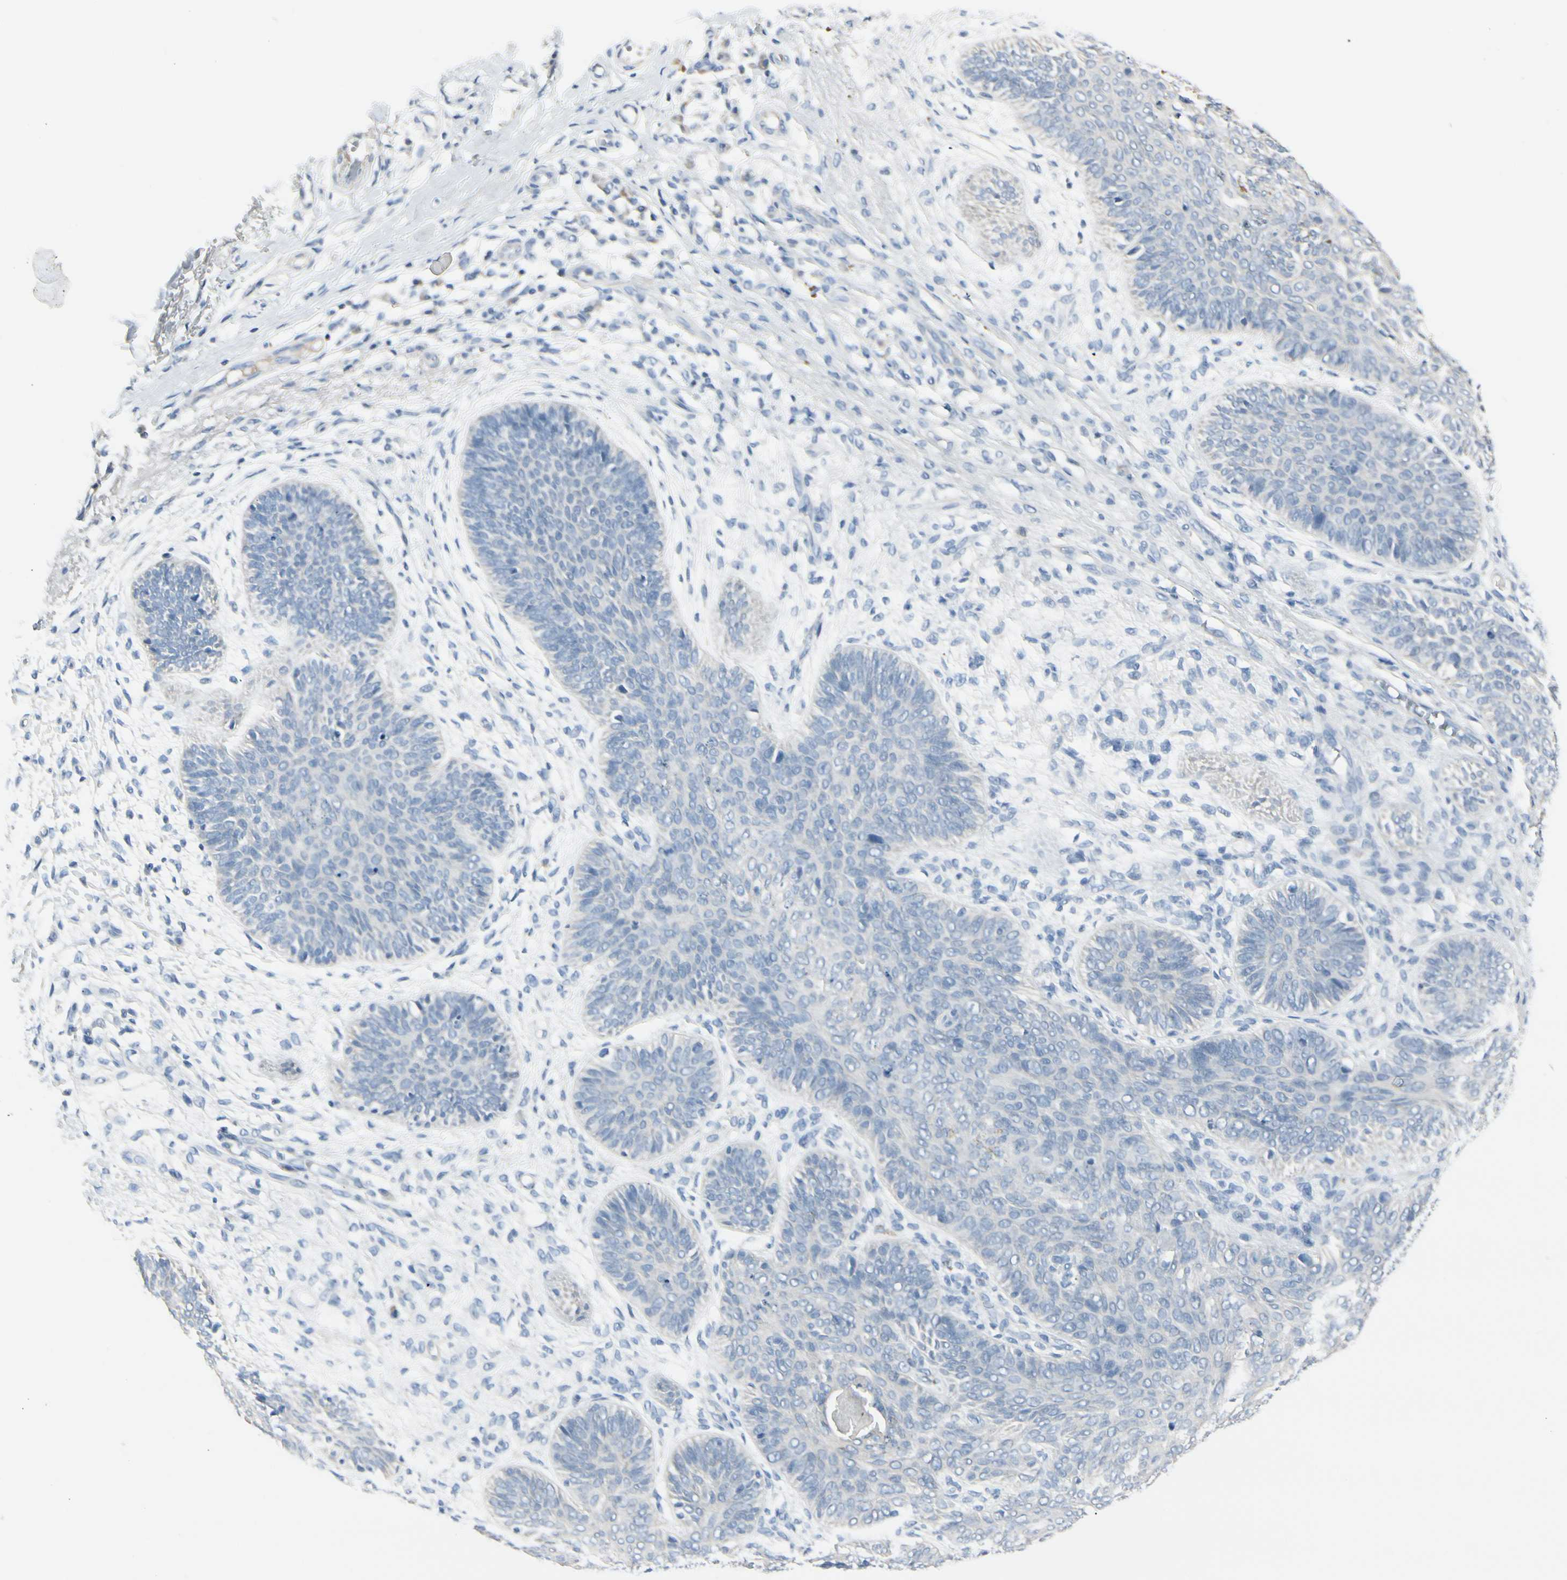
{"staining": {"intensity": "negative", "quantity": "none", "location": "none"}, "tissue": "skin cancer", "cell_type": "Tumor cells", "image_type": "cancer", "snomed": [{"axis": "morphology", "description": "Normal tissue, NOS"}, {"axis": "morphology", "description": "Basal cell carcinoma"}, {"axis": "topography", "description": "Skin"}], "caption": "A histopathology image of human skin cancer is negative for staining in tumor cells.", "gene": "CDHR5", "patient": {"sex": "male", "age": 52}}